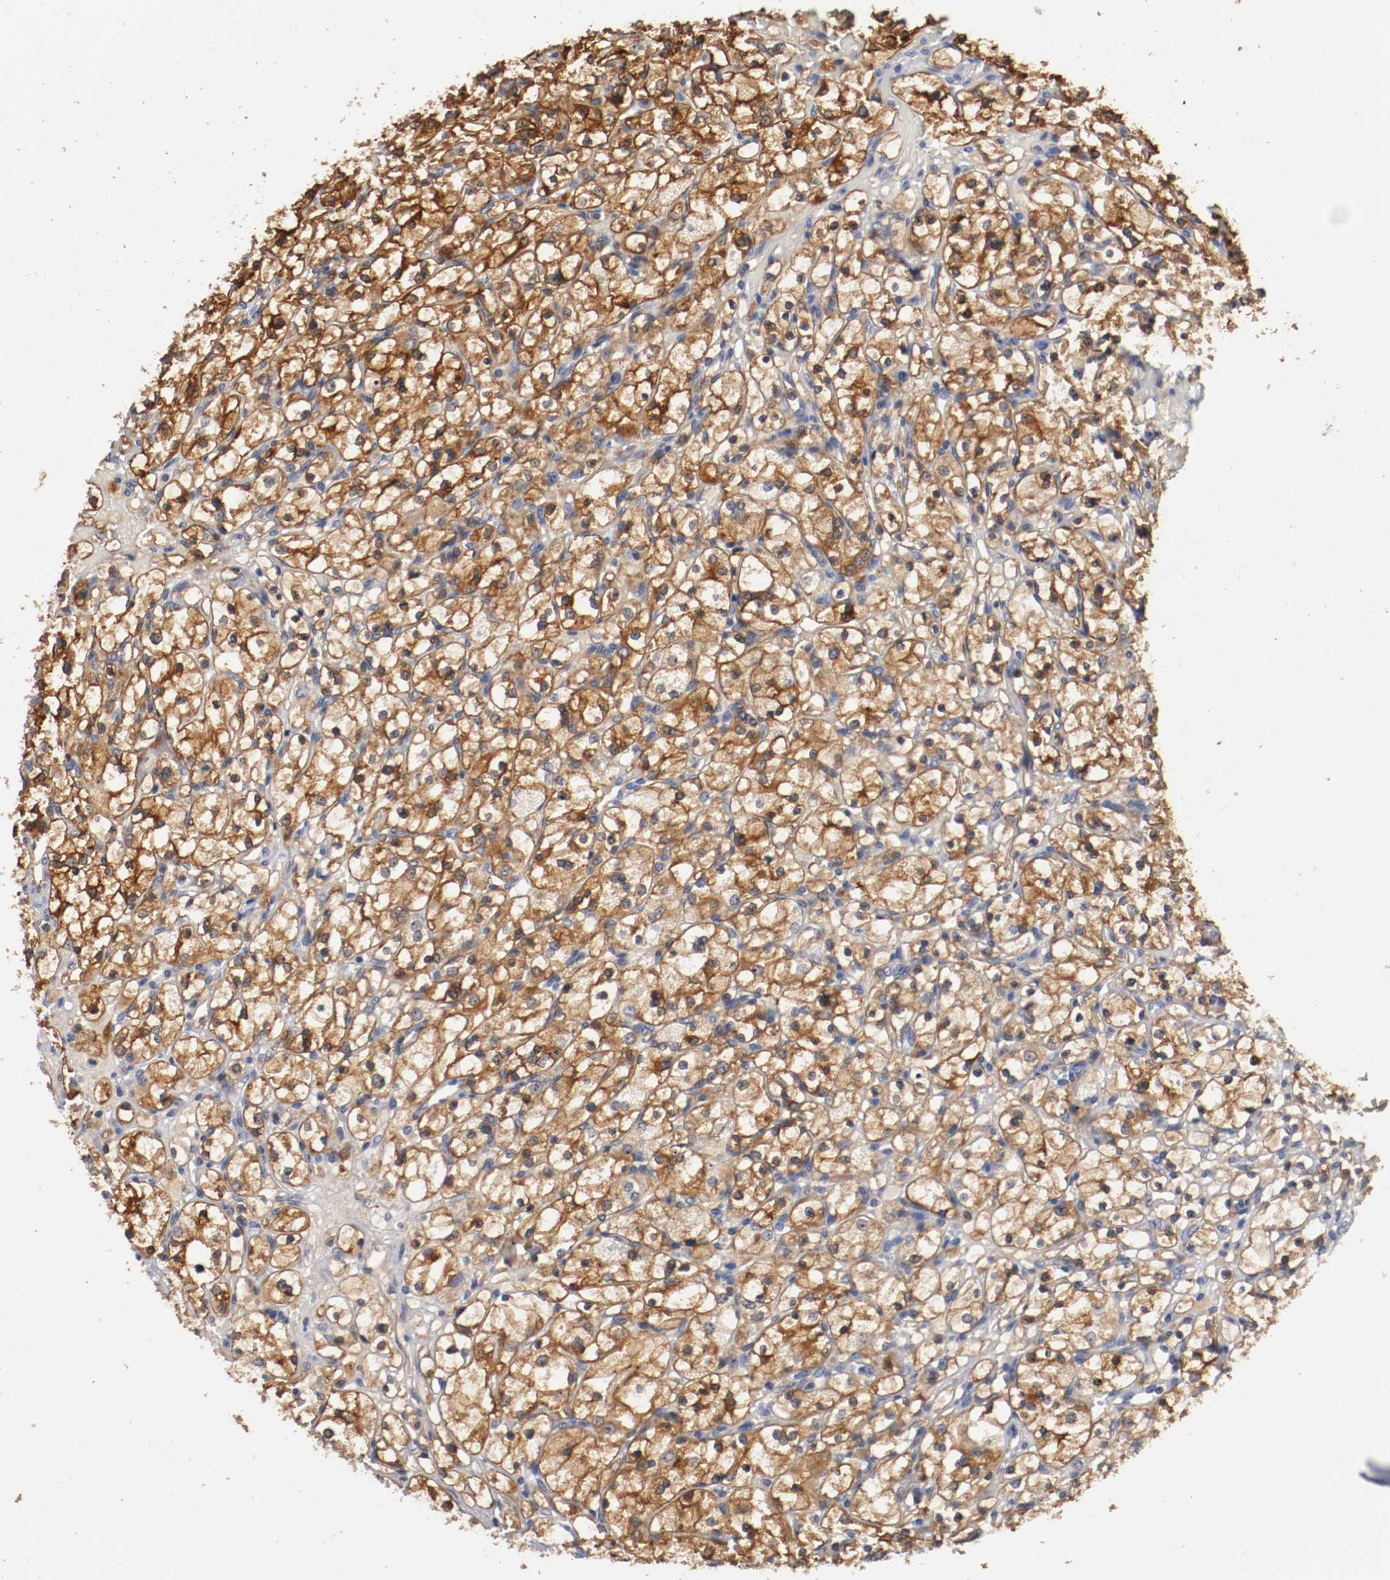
{"staining": {"intensity": "moderate", "quantity": ">75%", "location": "cytoplasmic/membranous"}, "tissue": "renal cancer", "cell_type": "Tumor cells", "image_type": "cancer", "snomed": [{"axis": "morphology", "description": "Adenocarcinoma, NOS"}, {"axis": "topography", "description": "Kidney"}], "caption": "IHC (DAB (3,3'-diaminobenzidine)) staining of adenocarcinoma (renal) displays moderate cytoplasmic/membranous protein staining in about >75% of tumor cells.", "gene": "RBM23", "patient": {"sex": "female", "age": 83}}